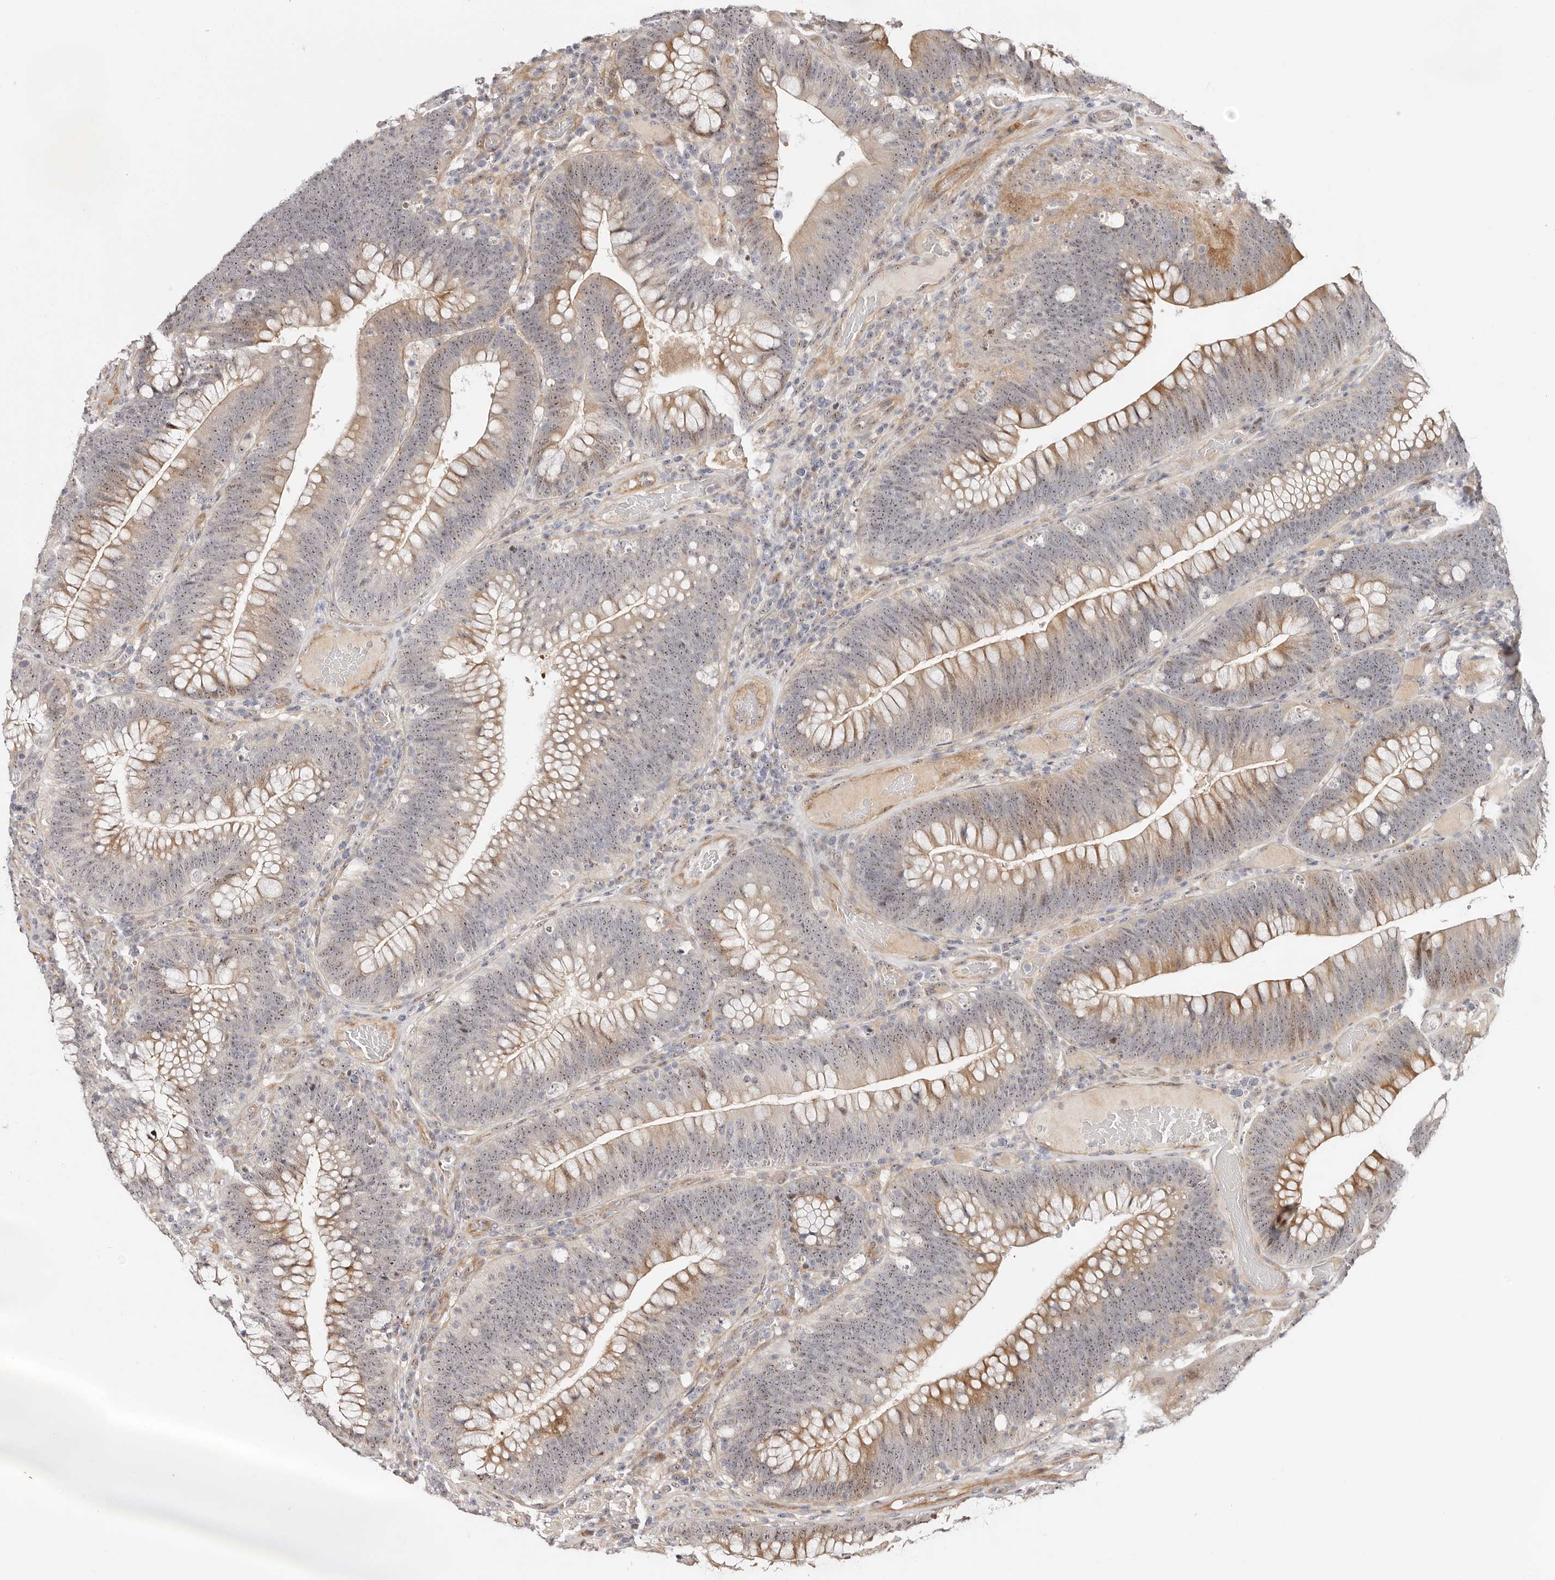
{"staining": {"intensity": "moderate", "quantity": "25%-75%", "location": "cytoplasmic/membranous,nuclear"}, "tissue": "colorectal cancer", "cell_type": "Tumor cells", "image_type": "cancer", "snomed": [{"axis": "morphology", "description": "Normal tissue, NOS"}, {"axis": "topography", "description": "Colon"}], "caption": "Colorectal cancer stained with a protein marker shows moderate staining in tumor cells.", "gene": "ODF2L", "patient": {"sex": "female", "age": 82}}